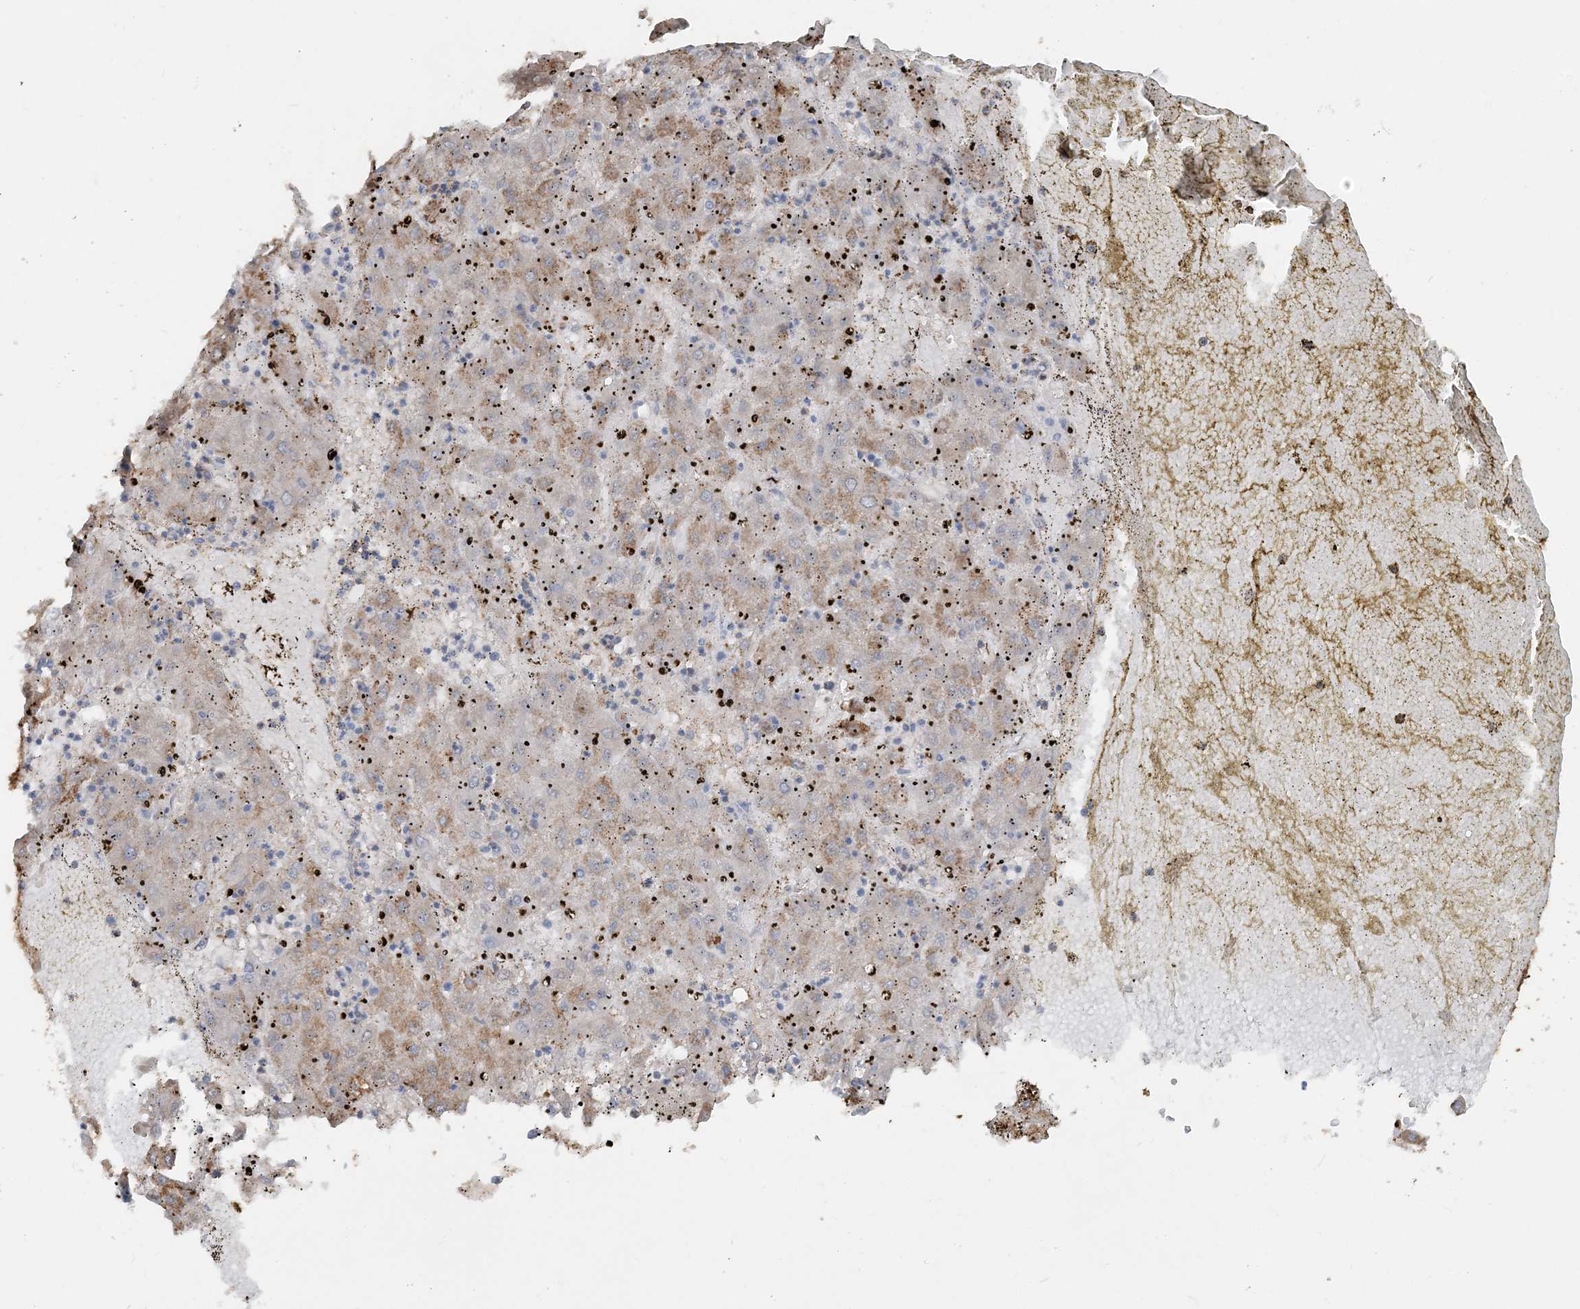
{"staining": {"intensity": "negative", "quantity": "none", "location": "none"}, "tissue": "liver cancer", "cell_type": "Tumor cells", "image_type": "cancer", "snomed": [{"axis": "morphology", "description": "Carcinoma, Hepatocellular, NOS"}, {"axis": "topography", "description": "Liver"}], "caption": "The immunohistochemistry photomicrograph has no significant expression in tumor cells of liver hepatocellular carcinoma tissue. Brightfield microscopy of IHC stained with DAB (3,3'-diaminobenzidine) (brown) and hematoxylin (blue), captured at high magnification.", "gene": "DSTN", "patient": {"sex": "male", "age": 72}}